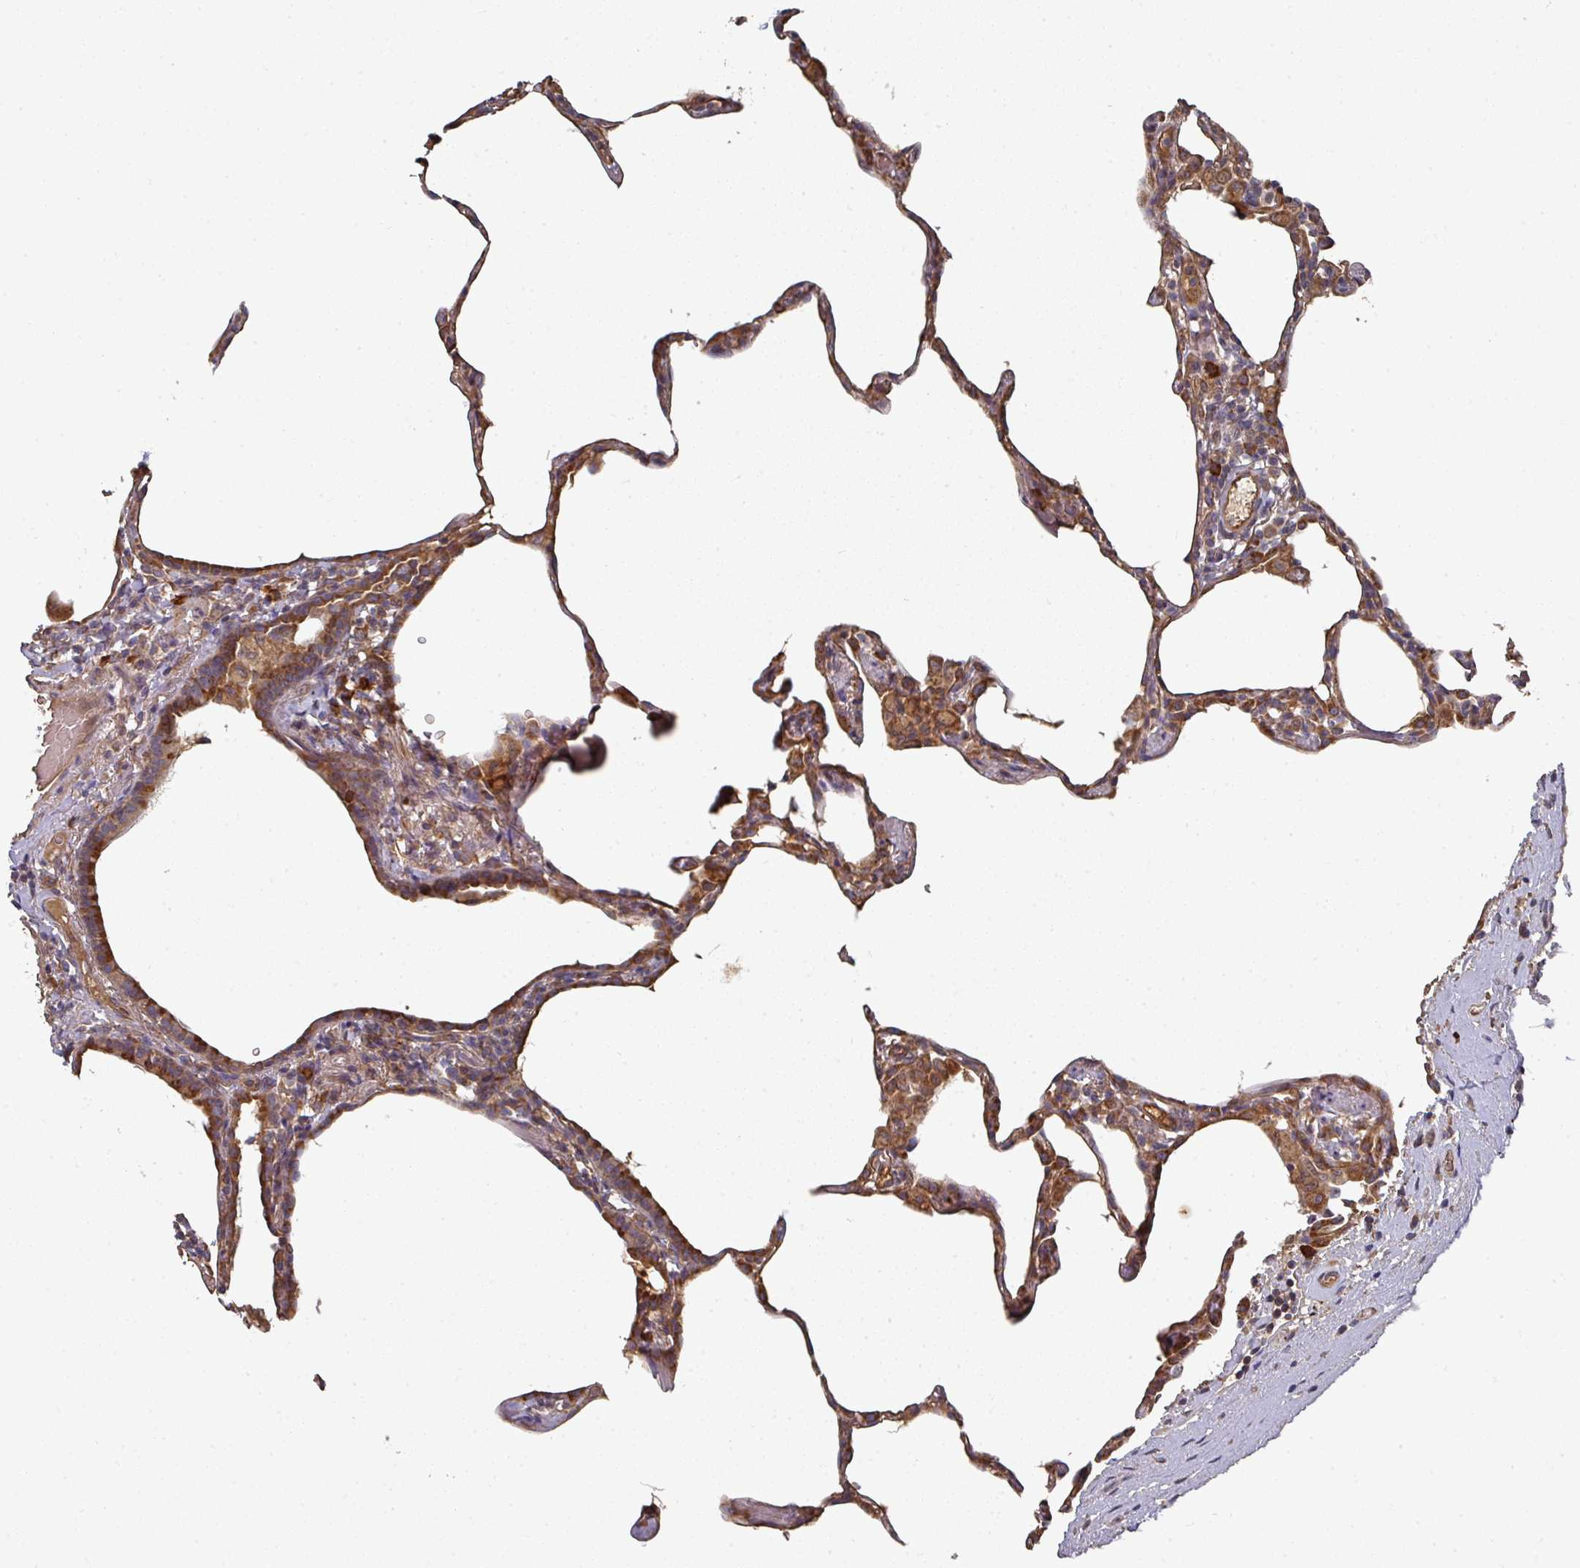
{"staining": {"intensity": "moderate", "quantity": "25%-75%", "location": "cytoplasmic/membranous"}, "tissue": "lung", "cell_type": "Alveolar cells", "image_type": "normal", "snomed": [{"axis": "morphology", "description": "Normal tissue, NOS"}, {"axis": "topography", "description": "Lung"}], "caption": "This histopathology image shows IHC staining of unremarkable human lung, with medium moderate cytoplasmic/membranous staining in about 25%-75% of alveolar cells.", "gene": "EDEM2", "patient": {"sex": "female", "age": 57}}